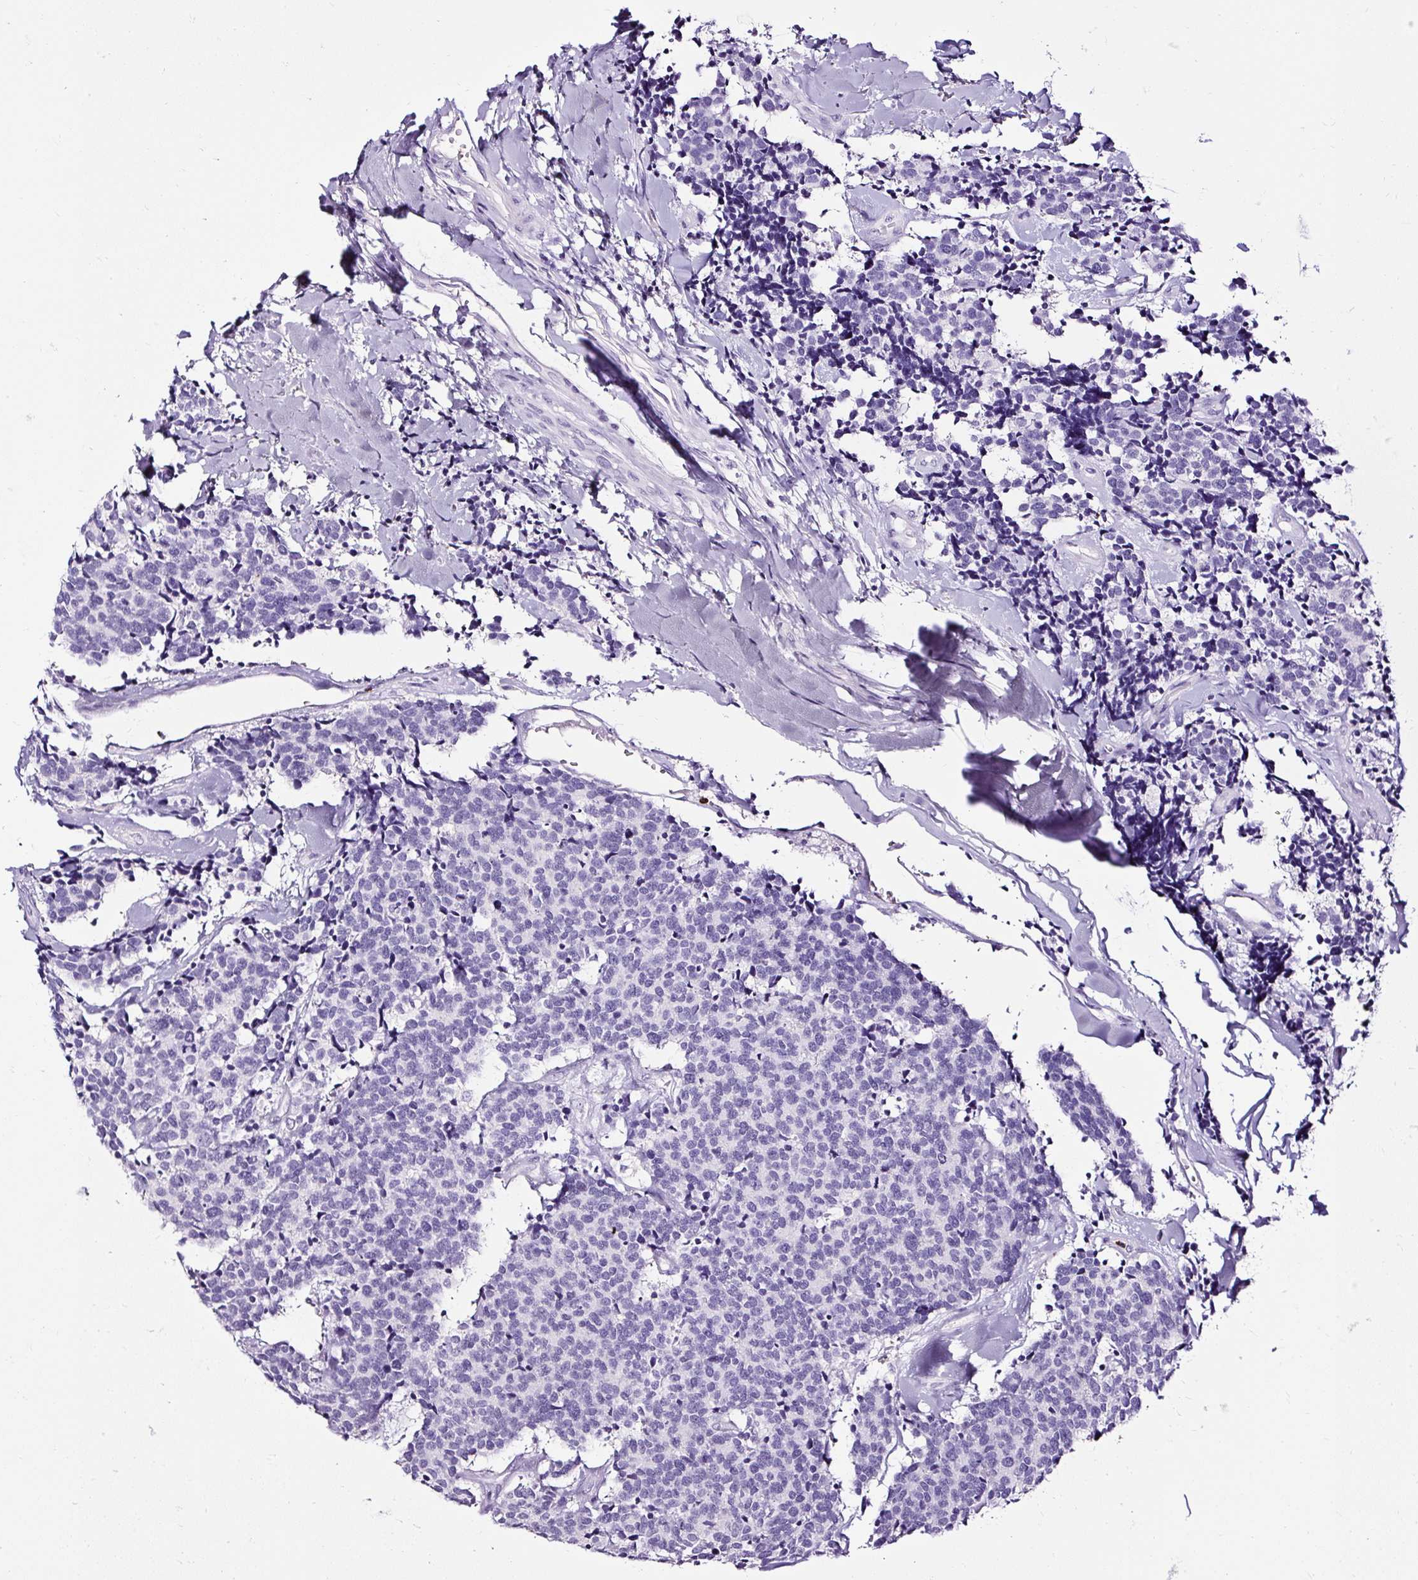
{"staining": {"intensity": "negative", "quantity": "none", "location": "none"}, "tissue": "carcinoid", "cell_type": "Tumor cells", "image_type": "cancer", "snomed": [{"axis": "morphology", "description": "Carcinoid, malignant, NOS"}, {"axis": "topography", "description": "Skin"}], "caption": "The micrograph shows no significant positivity in tumor cells of carcinoid (malignant). Brightfield microscopy of immunohistochemistry stained with DAB (brown) and hematoxylin (blue), captured at high magnification.", "gene": "SLC7A8", "patient": {"sex": "female", "age": 79}}